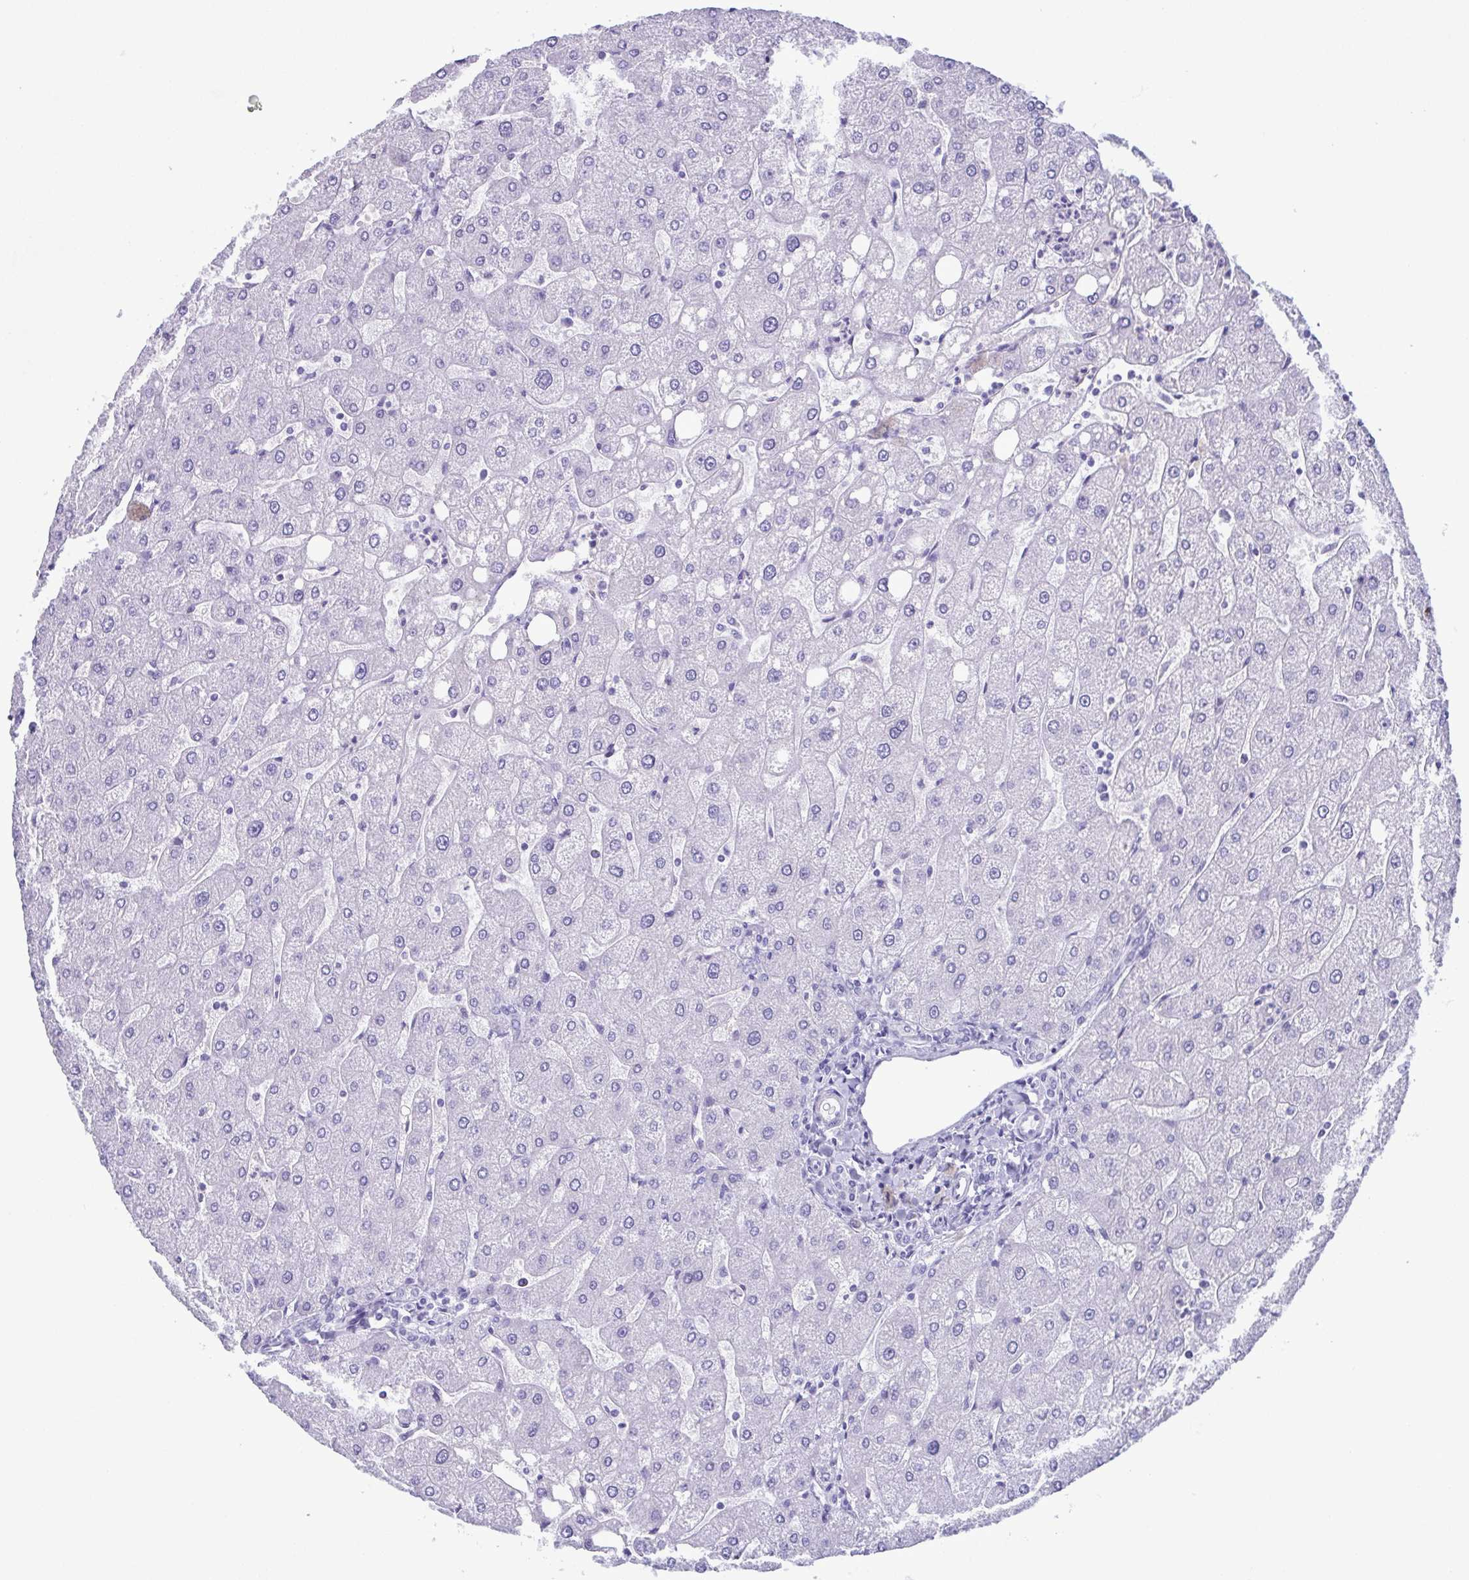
{"staining": {"intensity": "negative", "quantity": "none", "location": "none"}, "tissue": "liver", "cell_type": "Cholangiocytes", "image_type": "normal", "snomed": [{"axis": "morphology", "description": "Normal tissue, NOS"}, {"axis": "topography", "description": "Liver"}], "caption": "This is a histopathology image of immunohistochemistry (IHC) staining of unremarkable liver, which shows no positivity in cholangiocytes.", "gene": "LTF", "patient": {"sex": "male", "age": 67}}